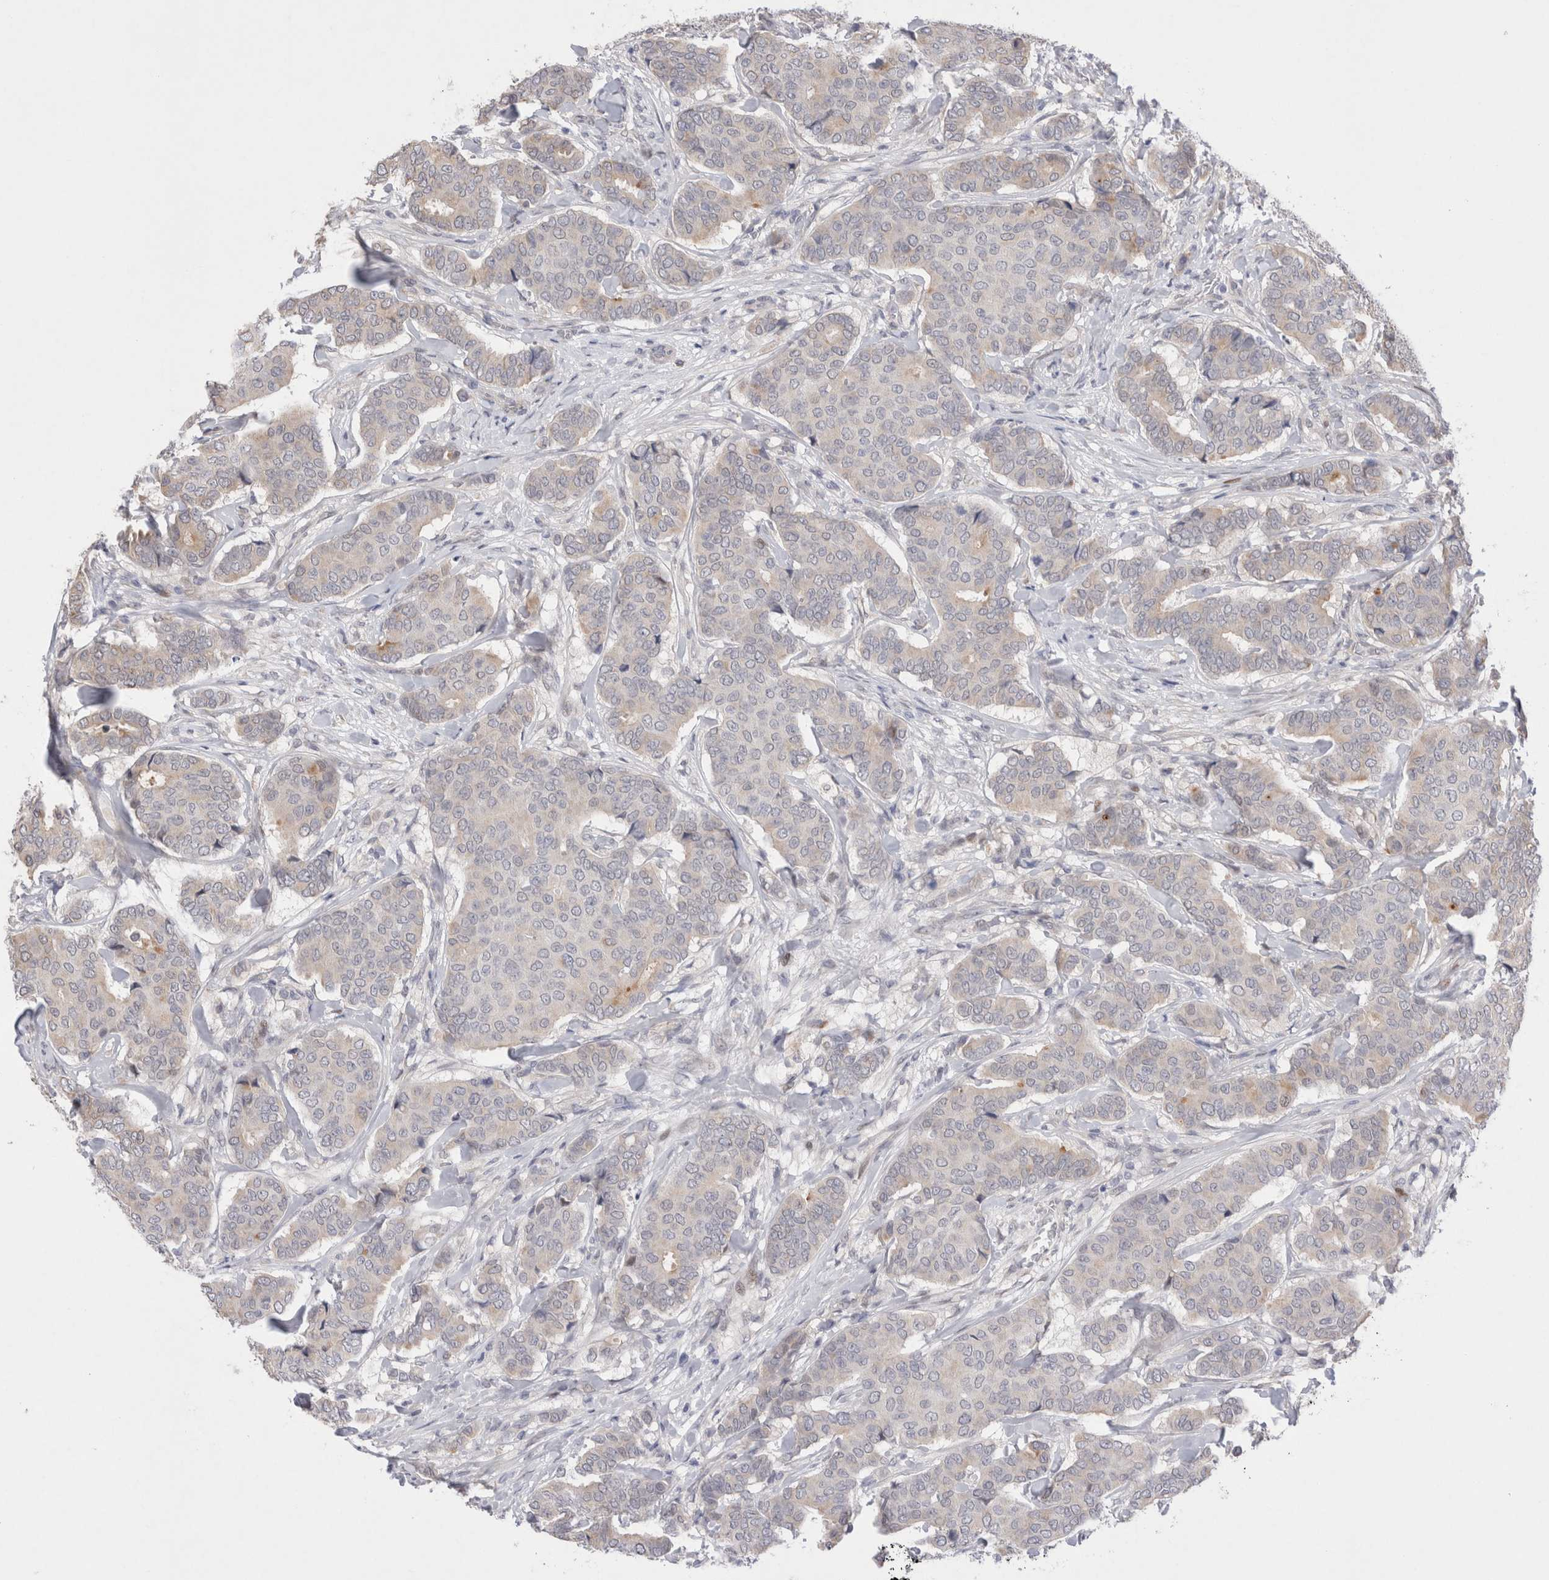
{"staining": {"intensity": "weak", "quantity": "<25%", "location": "cytoplasmic/membranous"}, "tissue": "breast cancer", "cell_type": "Tumor cells", "image_type": "cancer", "snomed": [{"axis": "morphology", "description": "Duct carcinoma"}, {"axis": "topography", "description": "Breast"}], "caption": "Tumor cells are negative for protein expression in human breast cancer (infiltrating ductal carcinoma). Brightfield microscopy of IHC stained with DAB (3,3'-diaminobenzidine) (brown) and hematoxylin (blue), captured at high magnification.", "gene": "GIMAP6", "patient": {"sex": "female", "age": 75}}